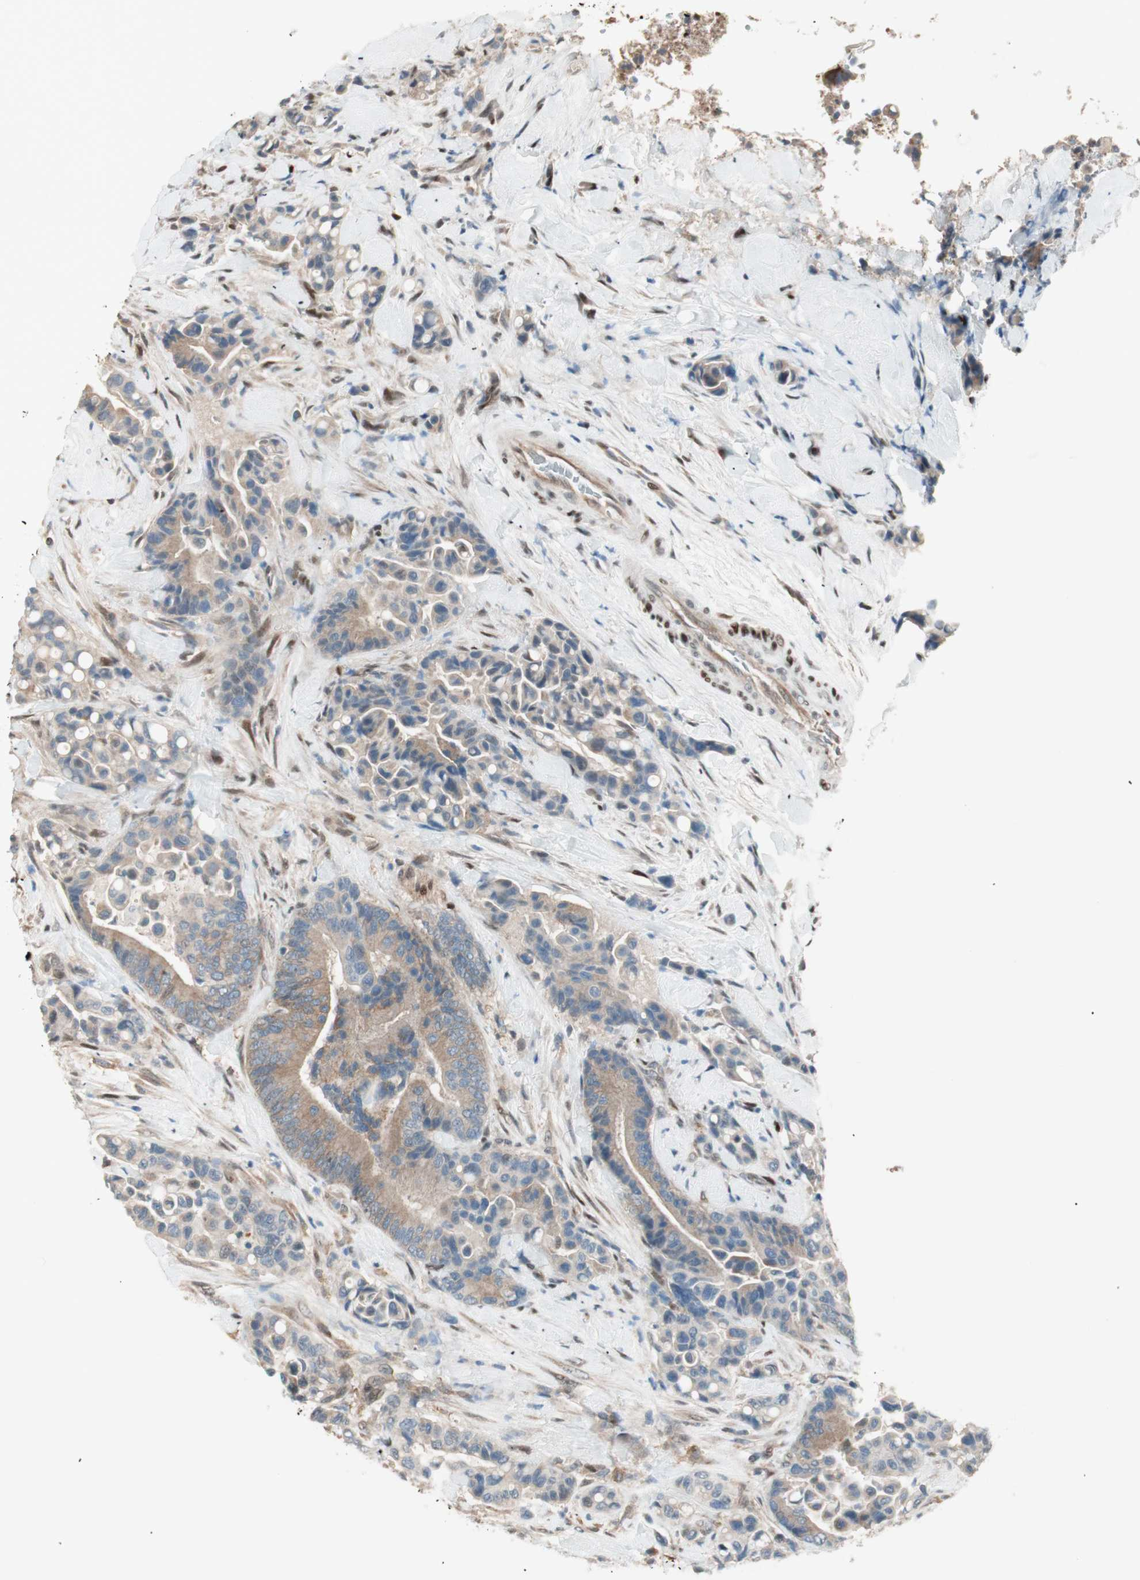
{"staining": {"intensity": "strong", "quantity": ">75%", "location": "cytoplasmic/membranous"}, "tissue": "colorectal cancer", "cell_type": "Tumor cells", "image_type": "cancer", "snomed": [{"axis": "morphology", "description": "Normal tissue, NOS"}, {"axis": "morphology", "description": "Adenocarcinoma, NOS"}, {"axis": "topography", "description": "Colon"}], "caption": "Colorectal cancer (adenocarcinoma) stained with immunohistochemistry shows strong cytoplasmic/membranous expression in approximately >75% of tumor cells.", "gene": "BIN1", "patient": {"sex": "male", "age": 82}}